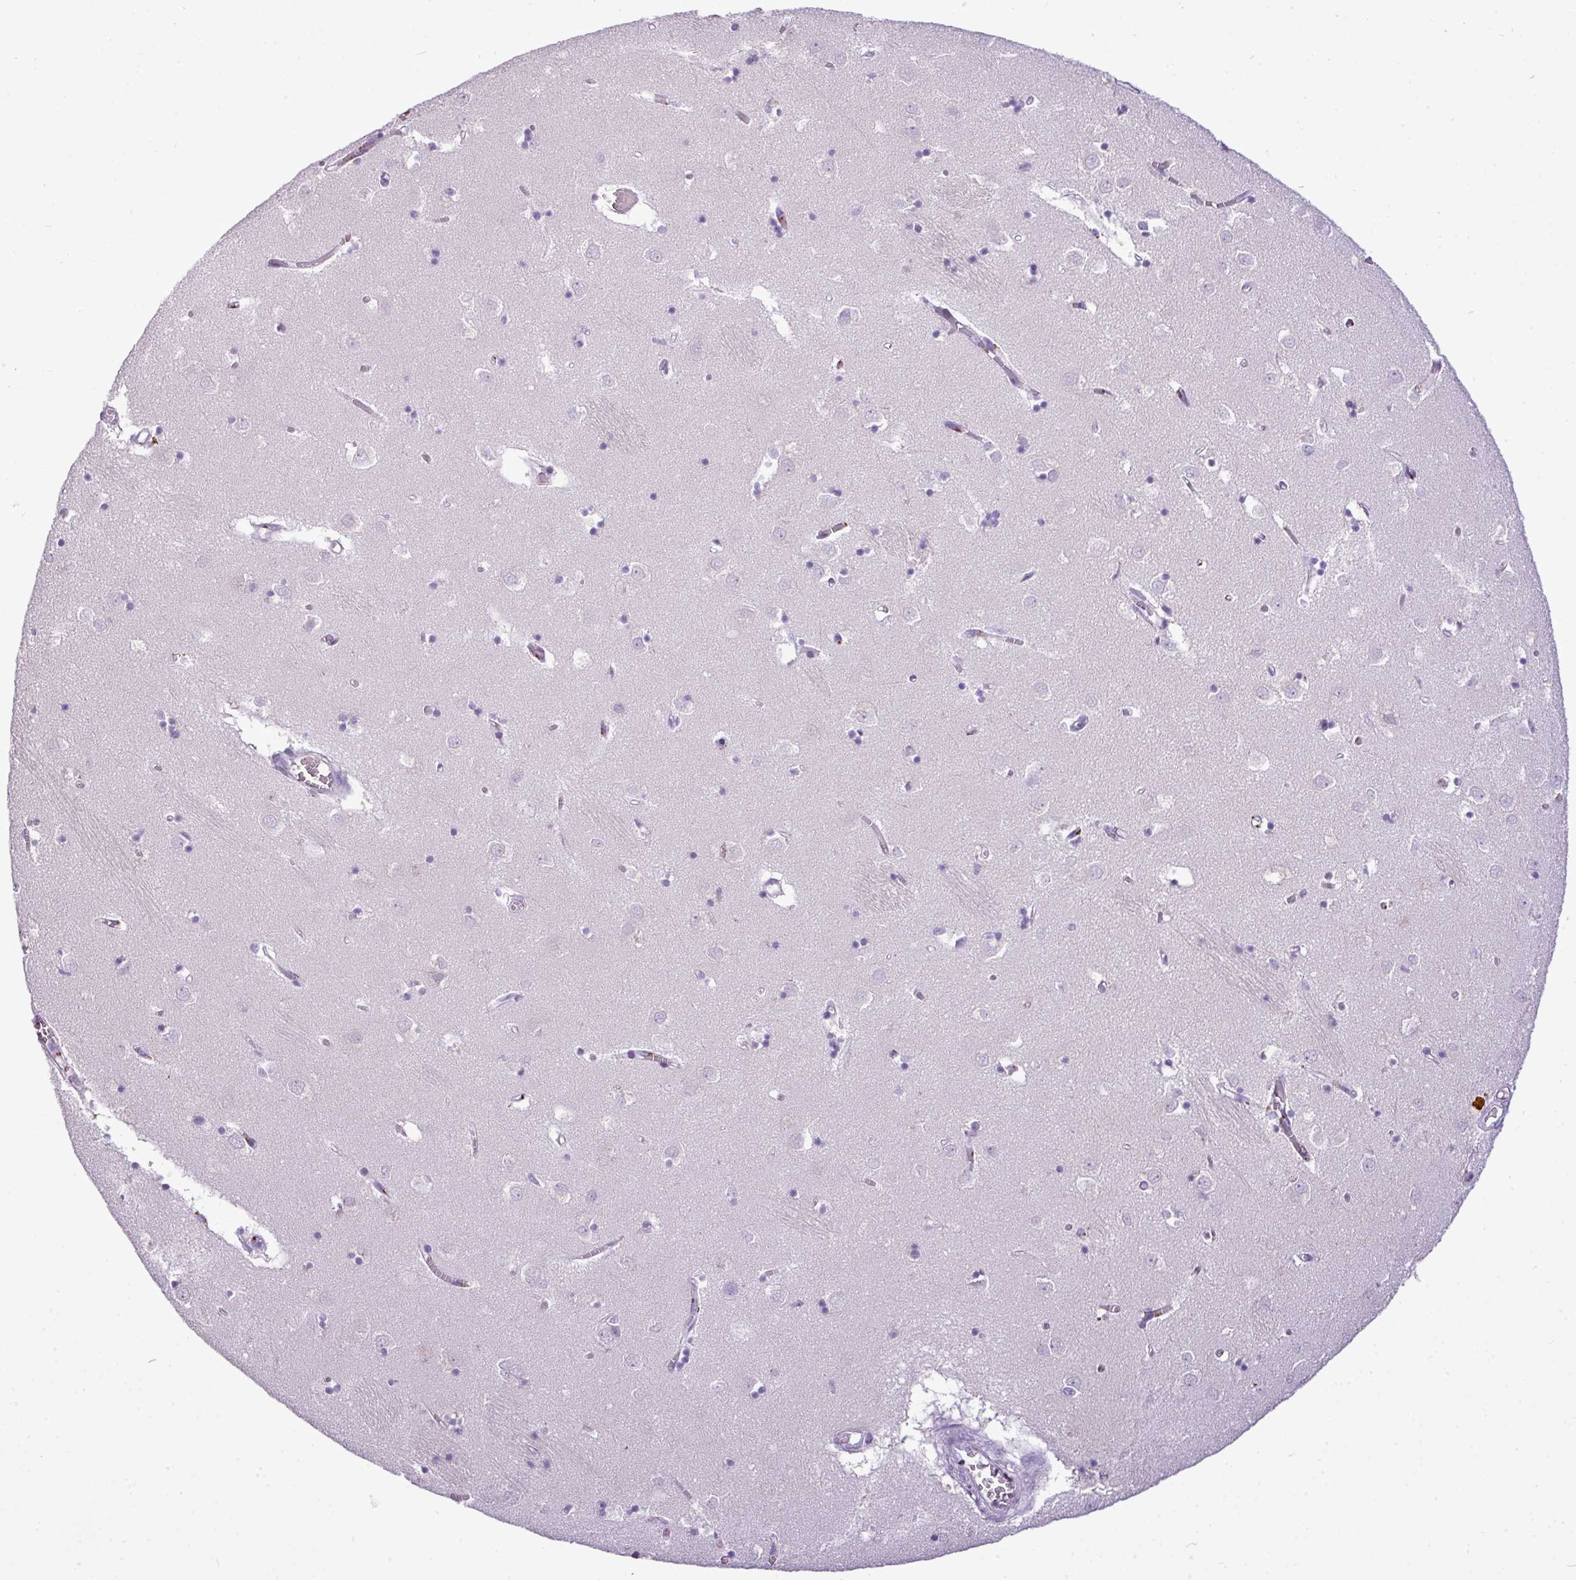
{"staining": {"intensity": "negative", "quantity": "none", "location": "none"}, "tissue": "caudate", "cell_type": "Glial cells", "image_type": "normal", "snomed": [{"axis": "morphology", "description": "Normal tissue, NOS"}, {"axis": "topography", "description": "Lateral ventricle wall"}], "caption": "The photomicrograph exhibits no staining of glial cells in benign caudate.", "gene": "FAM43A", "patient": {"sex": "male", "age": 70}}